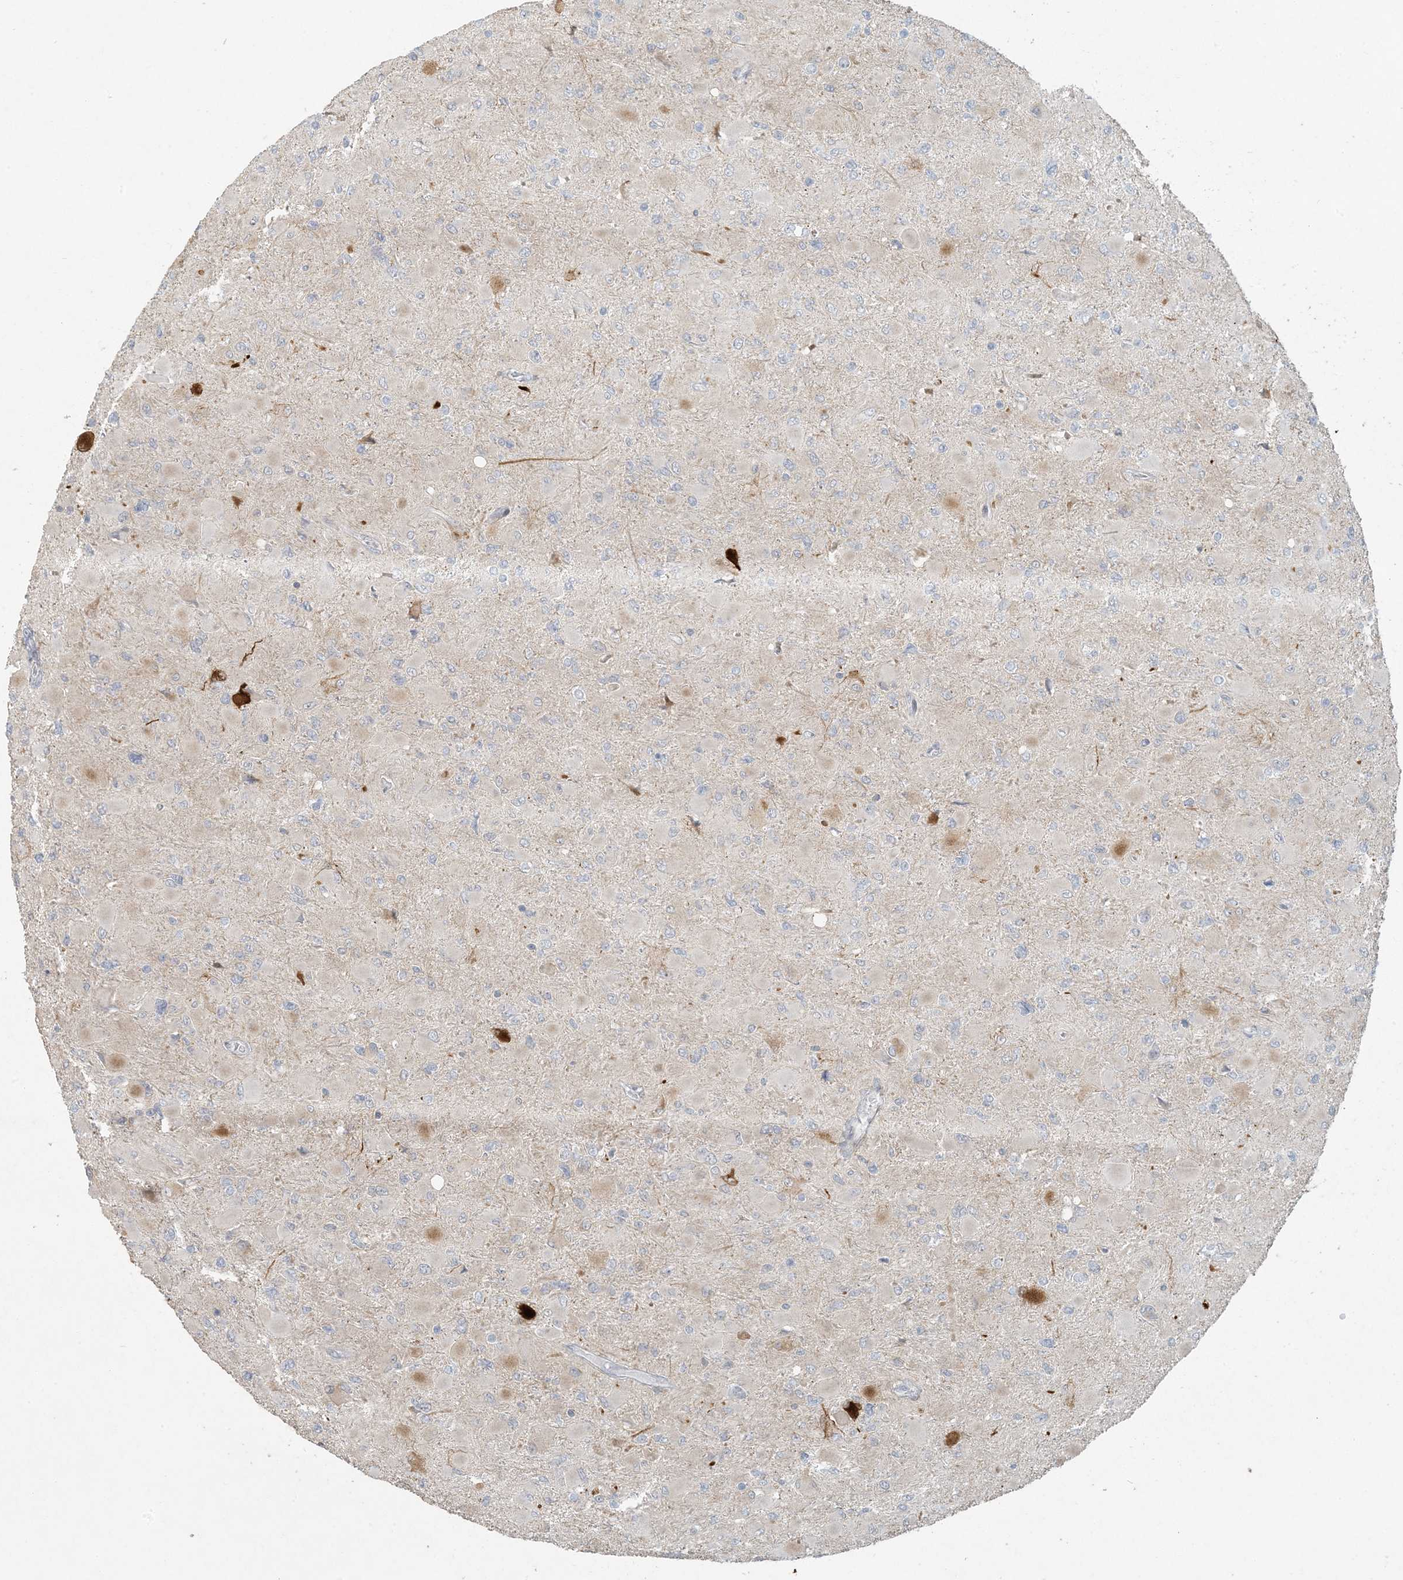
{"staining": {"intensity": "negative", "quantity": "none", "location": "none"}, "tissue": "glioma", "cell_type": "Tumor cells", "image_type": "cancer", "snomed": [{"axis": "morphology", "description": "Glioma, malignant, High grade"}, {"axis": "topography", "description": "Cerebral cortex"}], "caption": "Immunohistochemical staining of human glioma displays no significant staining in tumor cells.", "gene": "BCORL1", "patient": {"sex": "female", "age": 36}}